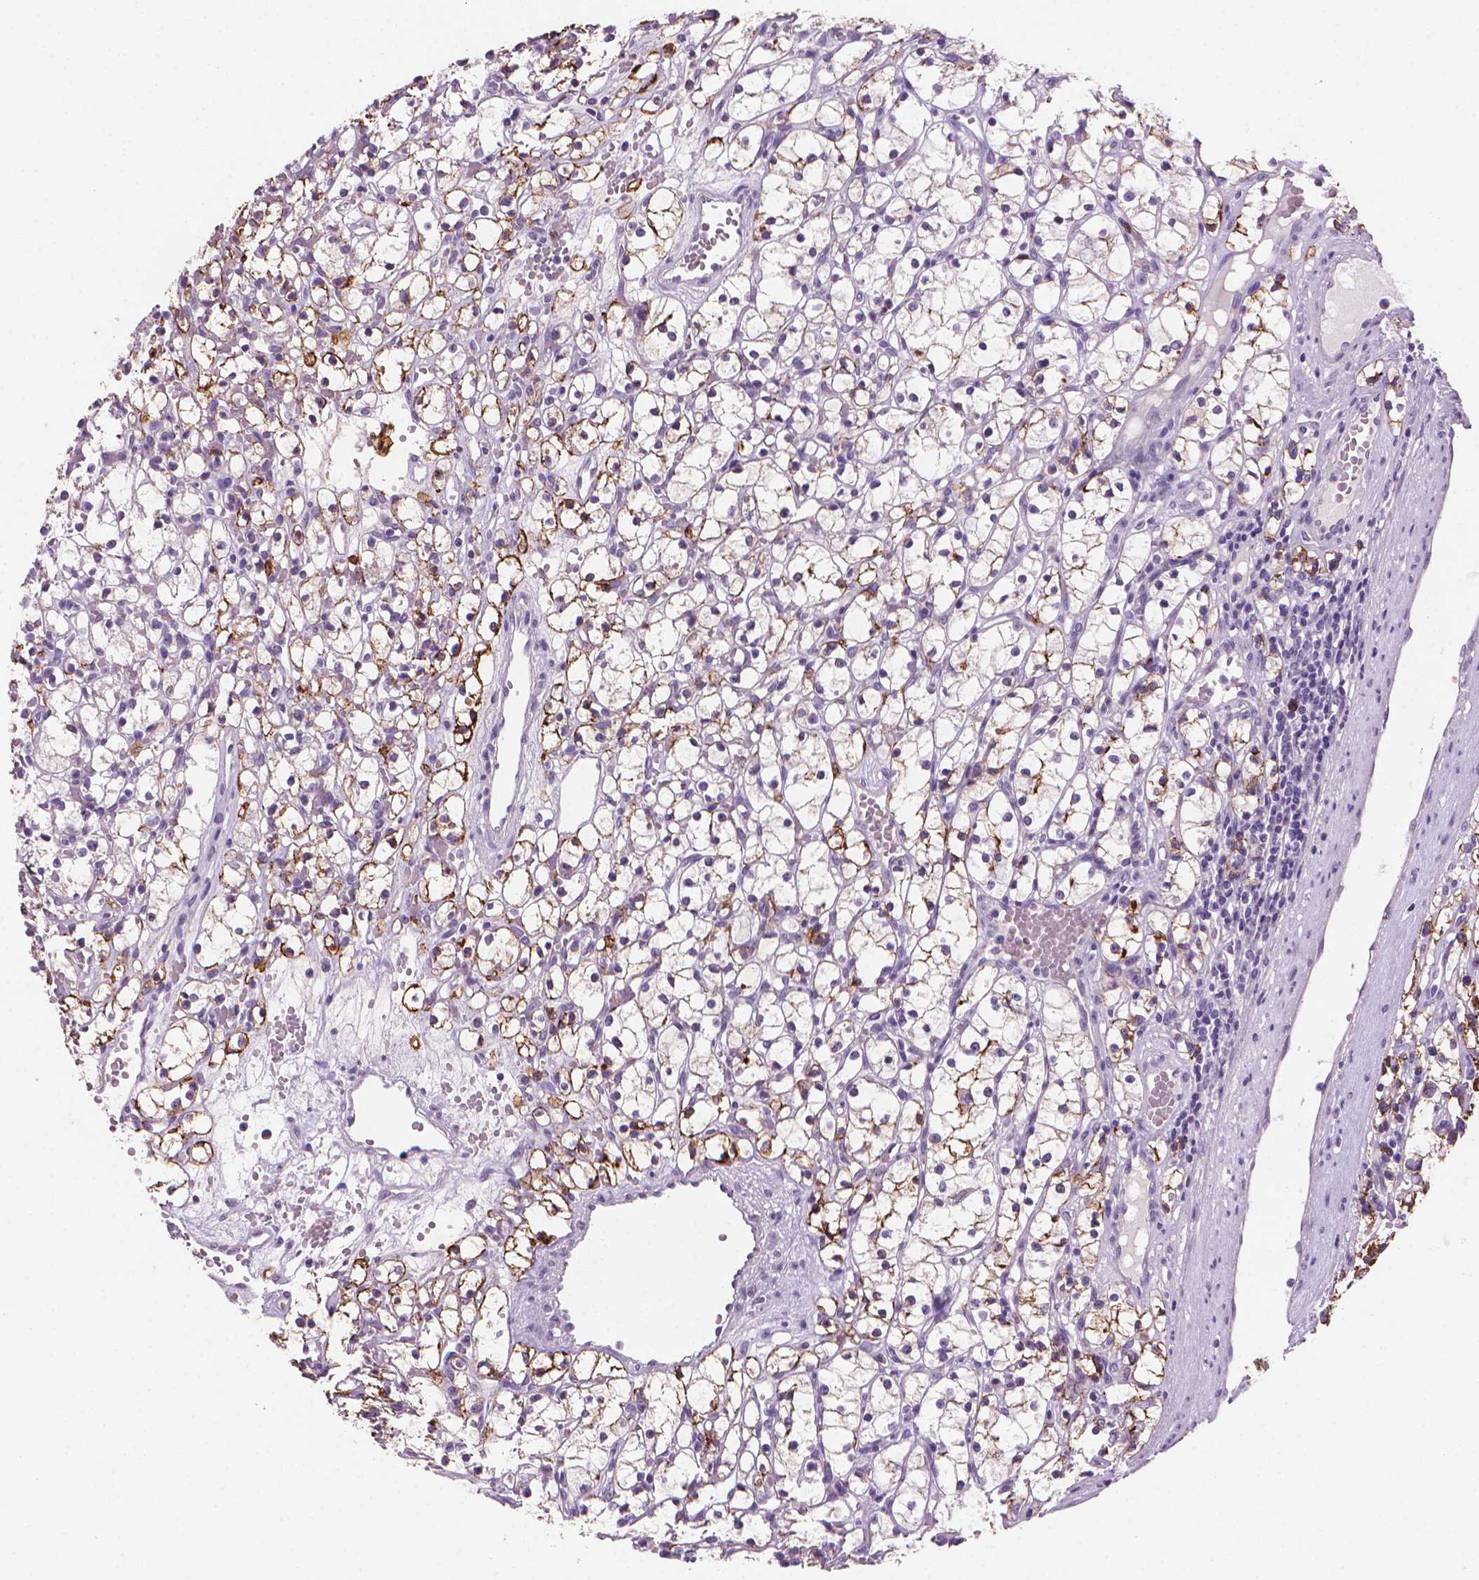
{"staining": {"intensity": "strong", "quantity": ">75%", "location": "cytoplasmic/membranous"}, "tissue": "renal cancer", "cell_type": "Tumor cells", "image_type": "cancer", "snomed": [{"axis": "morphology", "description": "Adenocarcinoma, NOS"}, {"axis": "topography", "description": "Kidney"}], "caption": "Immunohistochemistry (IHC) of human renal adenocarcinoma exhibits high levels of strong cytoplasmic/membranous staining in about >75% of tumor cells.", "gene": "MUC1", "patient": {"sex": "female", "age": 59}}